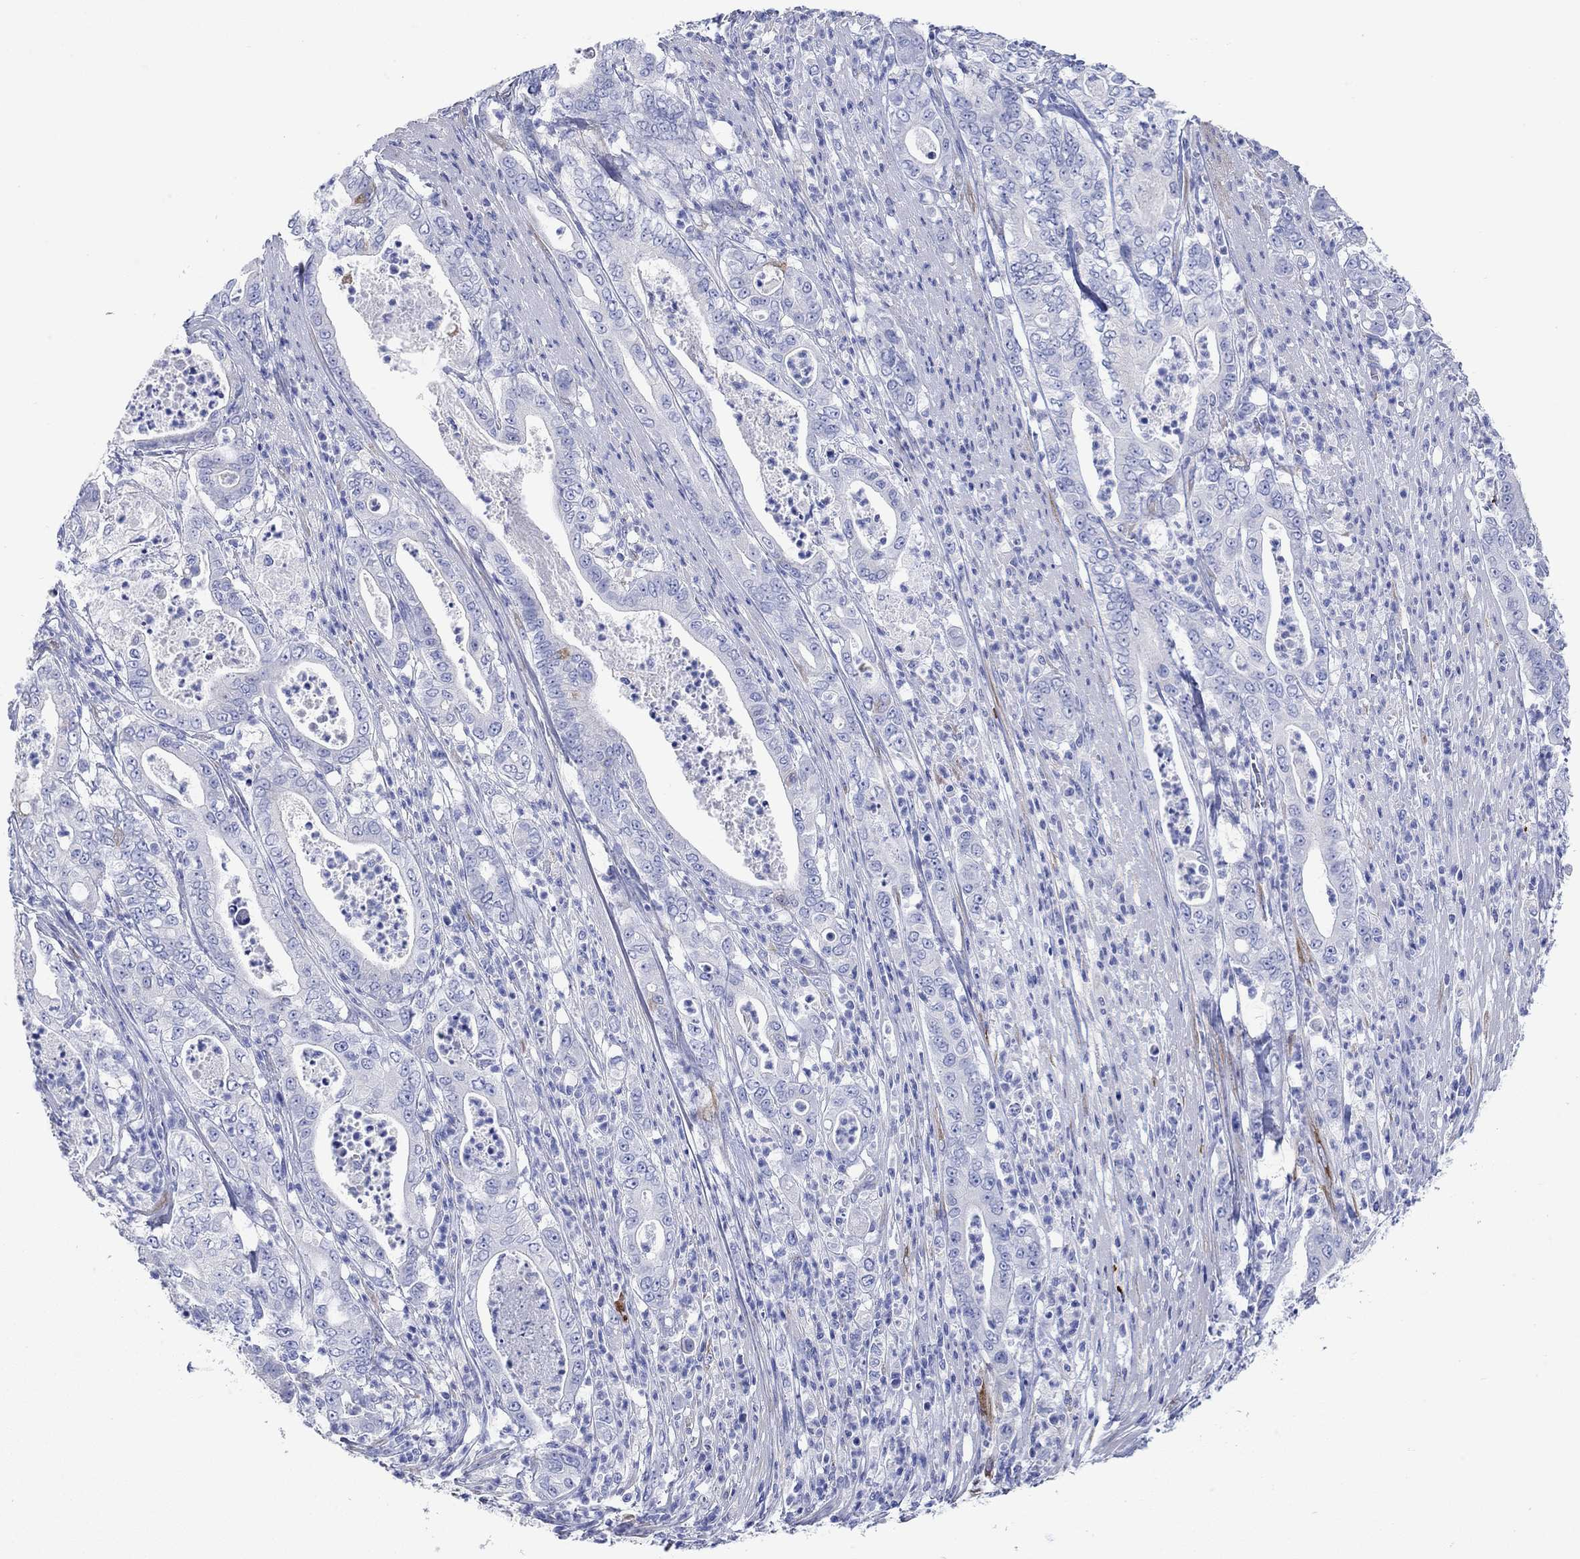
{"staining": {"intensity": "negative", "quantity": "none", "location": "none"}, "tissue": "pancreatic cancer", "cell_type": "Tumor cells", "image_type": "cancer", "snomed": [{"axis": "morphology", "description": "Adenocarcinoma, NOS"}, {"axis": "topography", "description": "Pancreas"}], "caption": "This is an IHC photomicrograph of human adenocarcinoma (pancreatic). There is no staining in tumor cells.", "gene": "P2RY6", "patient": {"sex": "male", "age": 71}}